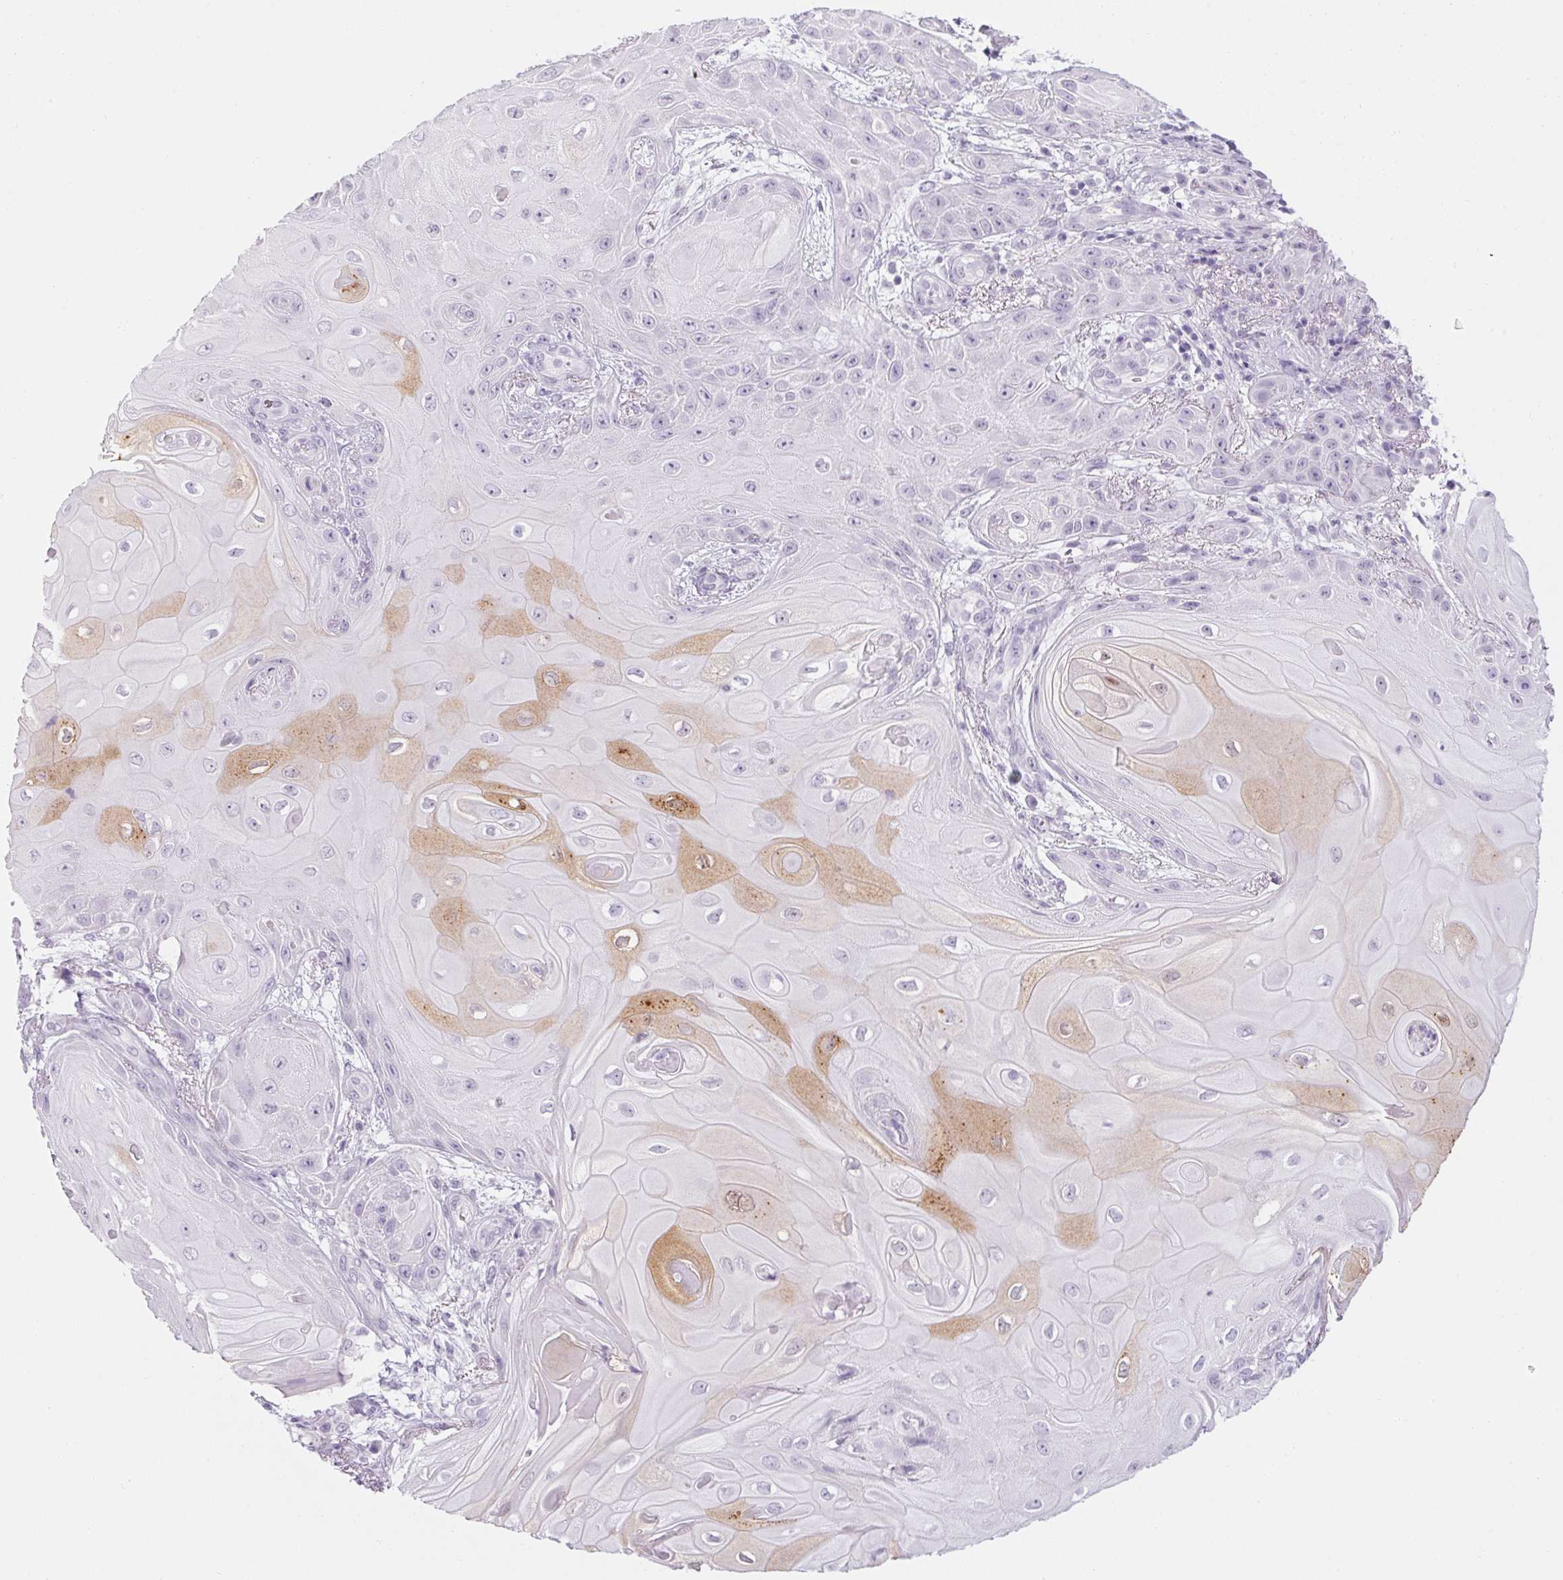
{"staining": {"intensity": "moderate", "quantity": "<25%", "location": "cytoplasmic/membranous"}, "tissue": "skin cancer", "cell_type": "Tumor cells", "image_type": "cancer", "snomed": [{"axis": "morphology", "description": "Squamous cell carcinoma, NOS"}, {"axis": "topography", "description": "Skin"}], "caption": "Protein staining by immunohistochemistry (IHC) shows moderate cytoplasmic/membranous expression in about <25% of tumor cells in skin cancer. (Brightfield microscopy of DAB IHC at high magnification).", "gene": "RPTN", "patient": {"sex": "male", "age": 62}}